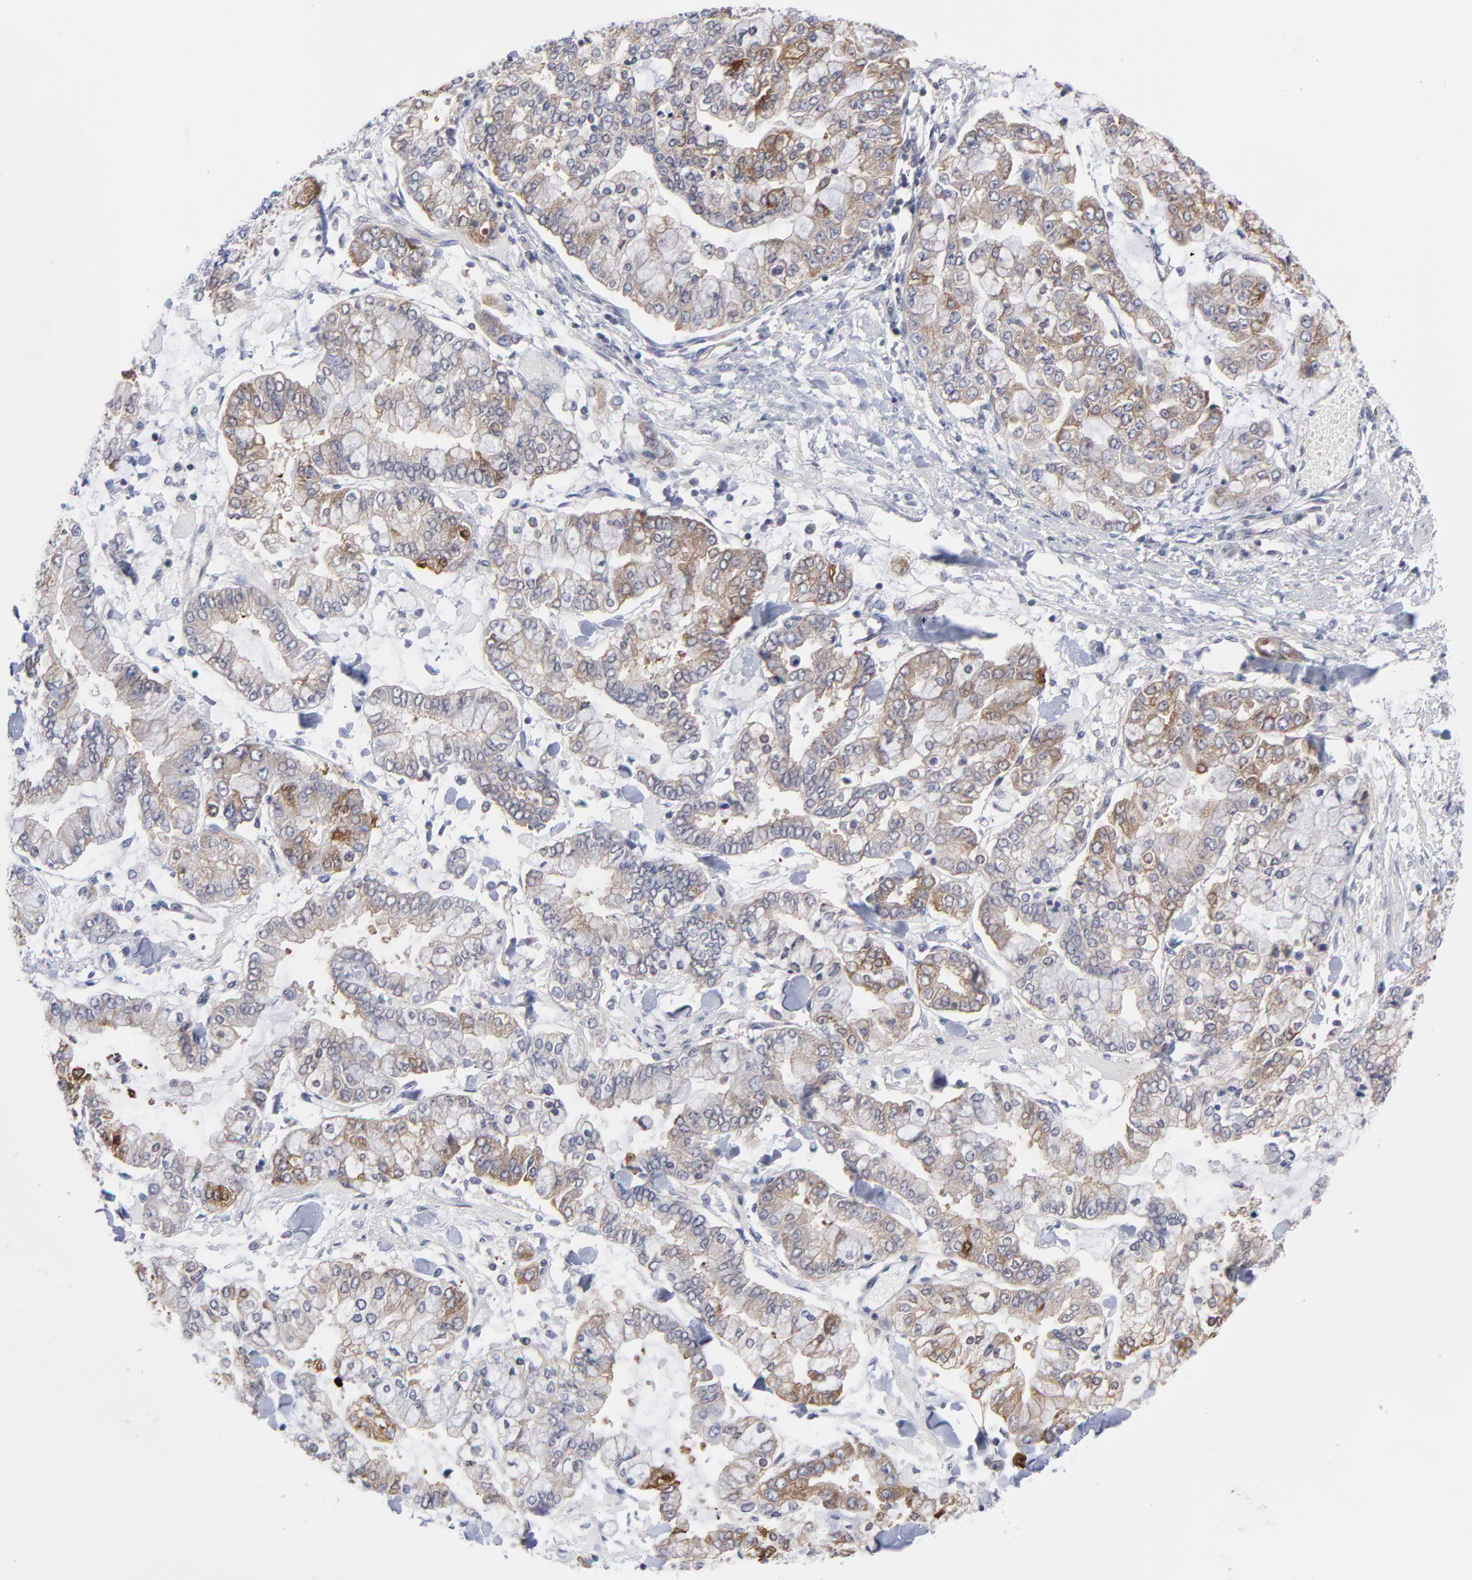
{"staining": {"intensity": "weak", "quantity": "<25%", "location": "cytoplasmic/membranous"}, "tissue": "stomach cancer", "cell_type": "Tumor cells", "image_type": "cancer", "snomed": [{"axis": "morphology", "description": "Normal tissue, NOS"}, {"axis": "morphology", "description": "Adenocarcinoma, NOS"}, {"axis": "topography", "description": "Stomach, upper"}, {"axis": "topography", "description": "Stomach"}], "caption": "This micrograph is of stomach adenocarcinoma stained with immunohistochemistry to label a protein in brown with the nuclei are counter-stained blue. There is no positivity in tumor cells.", "gene": "NFKBIA", "patient": {"sex": "male", "age": 76}}